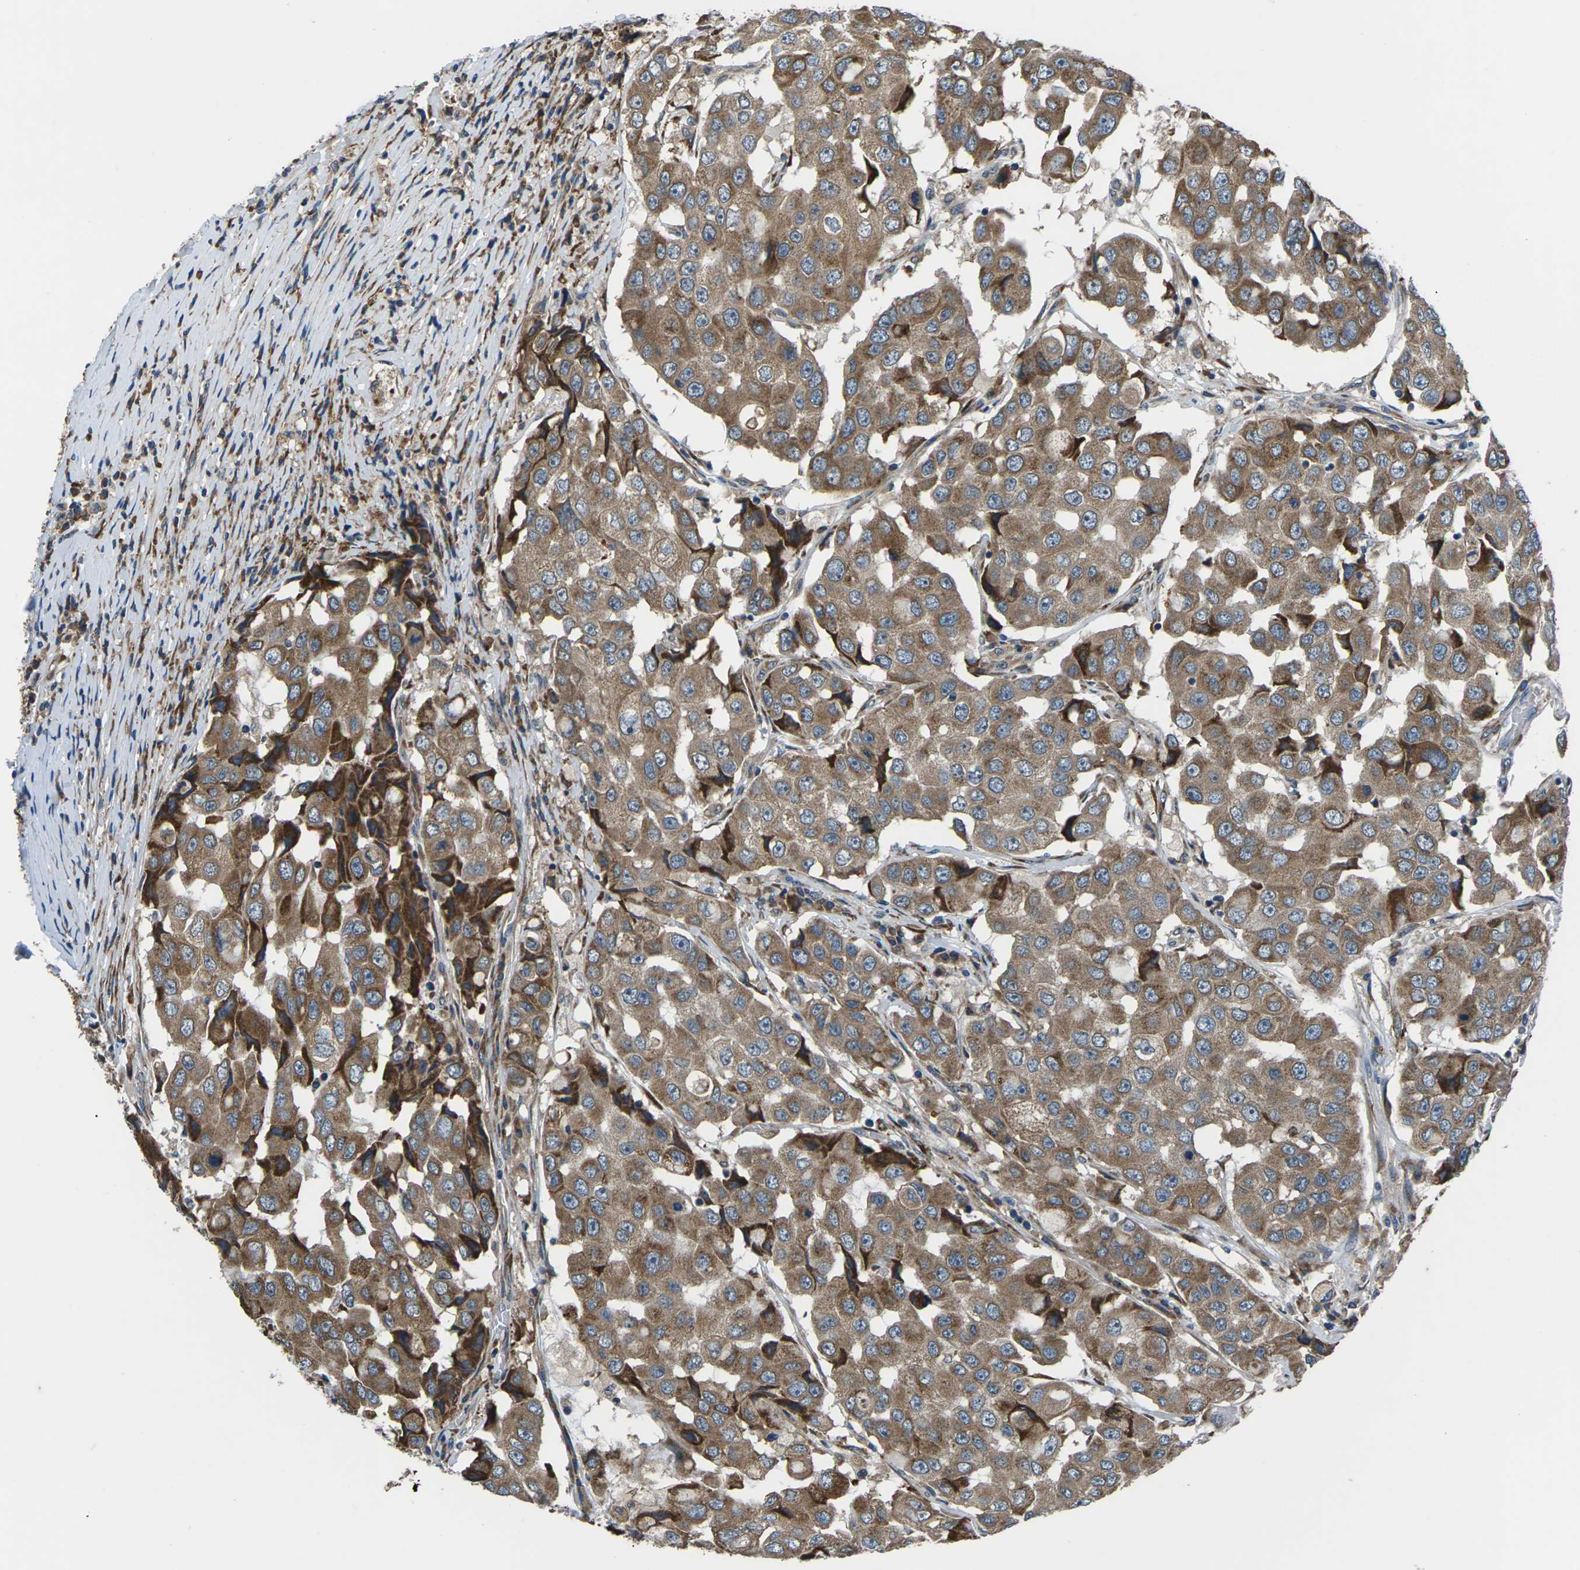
{"staining": {"intensity": "moderate", "quantity": ">75%", "location": "cytoplasmic/membranous"}, "tissue": "breast cancer", "cell_type": "Tumor cells", "image_type": "cancer", "snomed": [{"axis": "morphology", "description": "Duct carcinoma"}, {"axis": "topography", "description": "Breast"}], "caption": "This is an image of immunohistochemistry (IHC) staining of breast cancer (invasive ductal carcinoma), which shows moderate expression in the cytoplasmic/membranous of tumor cells.", "gene": "GABRP", "patient": {"sex": "female", "age": 27}}